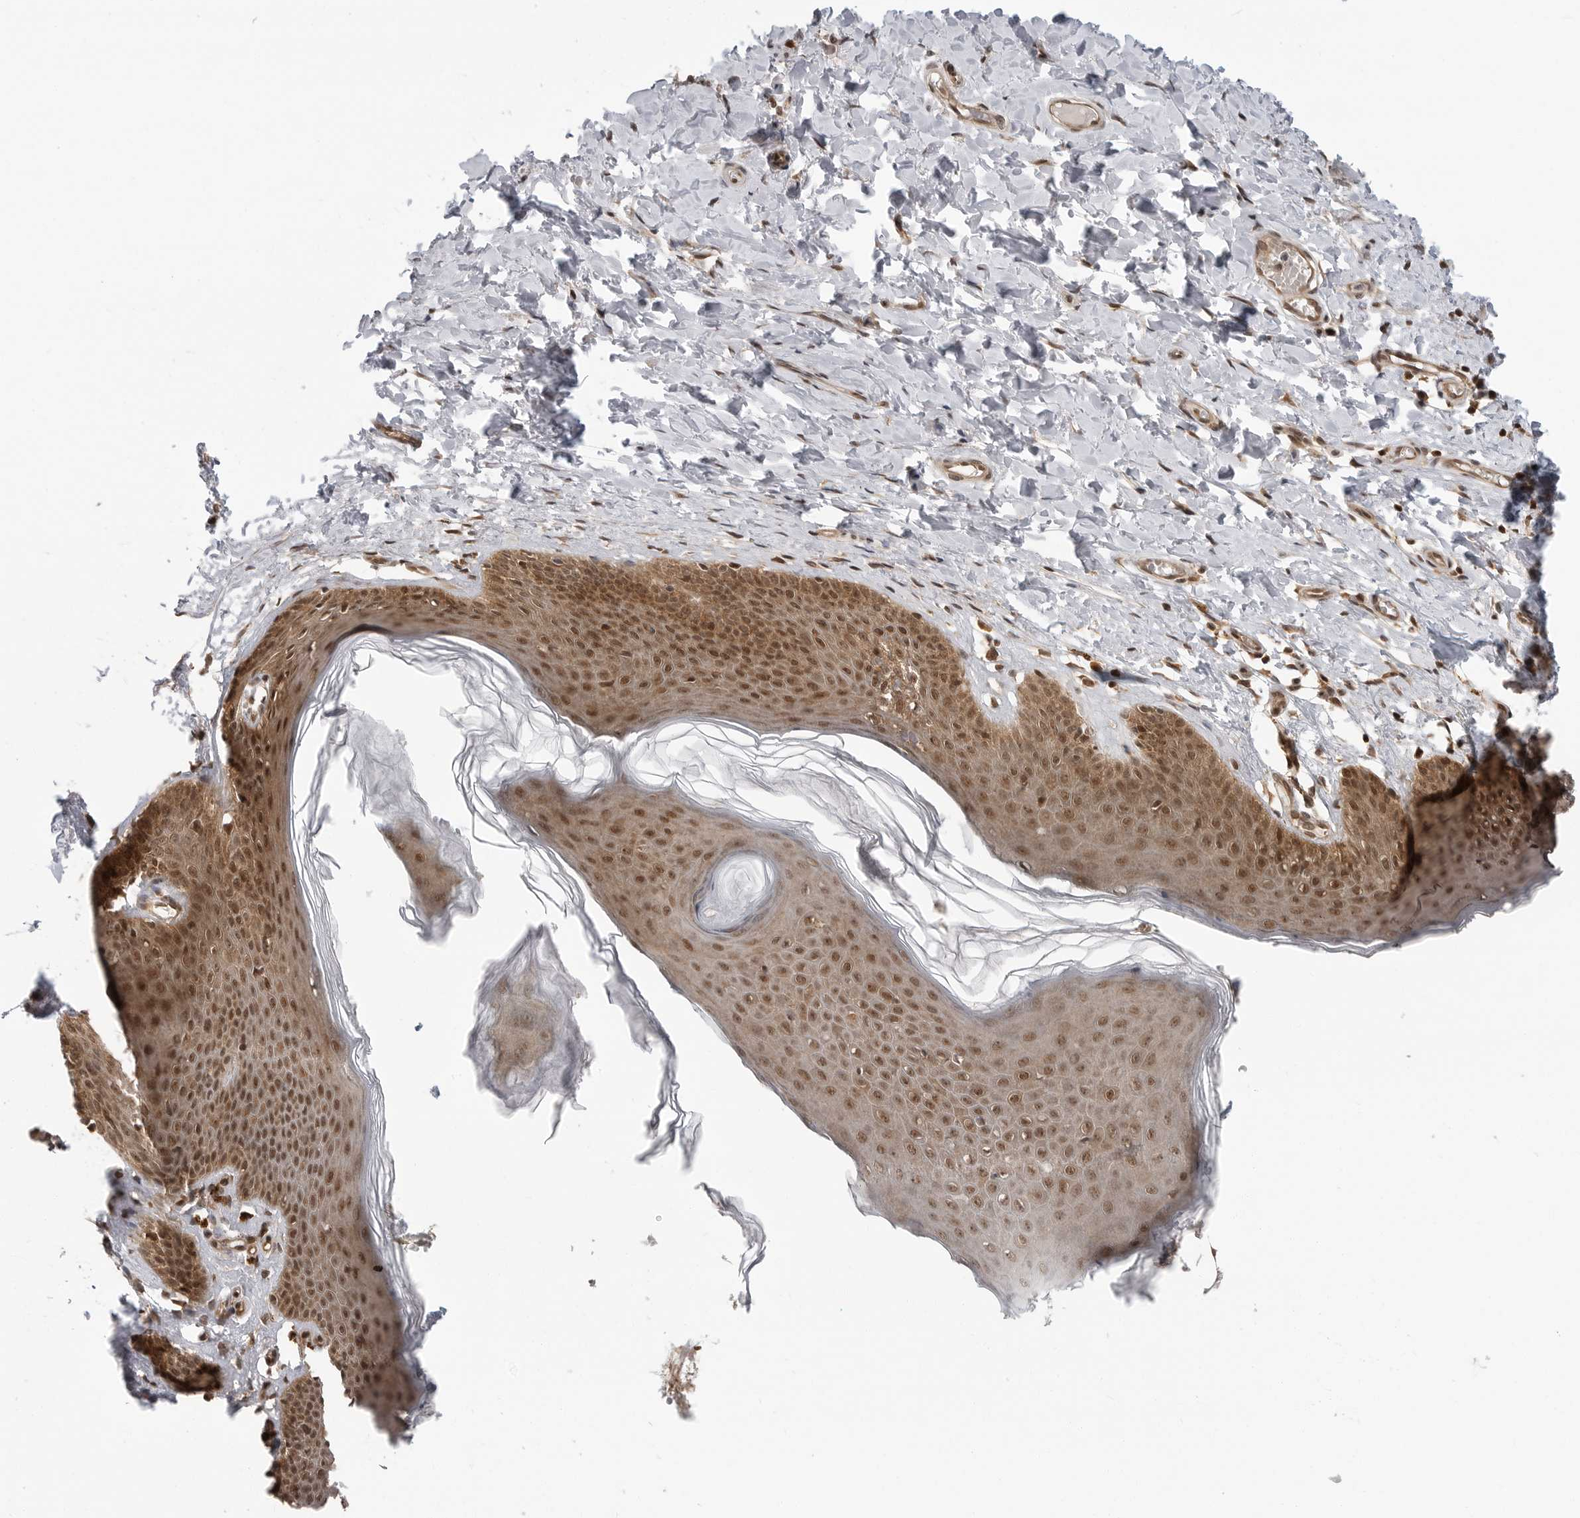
{"staining": {"intensity": "strong", "quantity": ">75%", "location": "cytoplasmic/membranous,nuclear"}, "tissue": "skin", "cell_type": "Epidermal cells", "image_type": "normal", "snomed": [{"axis": "morphology", "description": "Normal tissue, NOS"}, {"axis": "topography", "description": "Vulva"}], "caption": "Immunohistochemical staining of benign skin exhibits high levels of strong cytoplasmic/membranous,nuclear staining in about >75% of epidermal cells.", "gene": "SZRD1", "patient": {"sex": "female", "age": 66}}